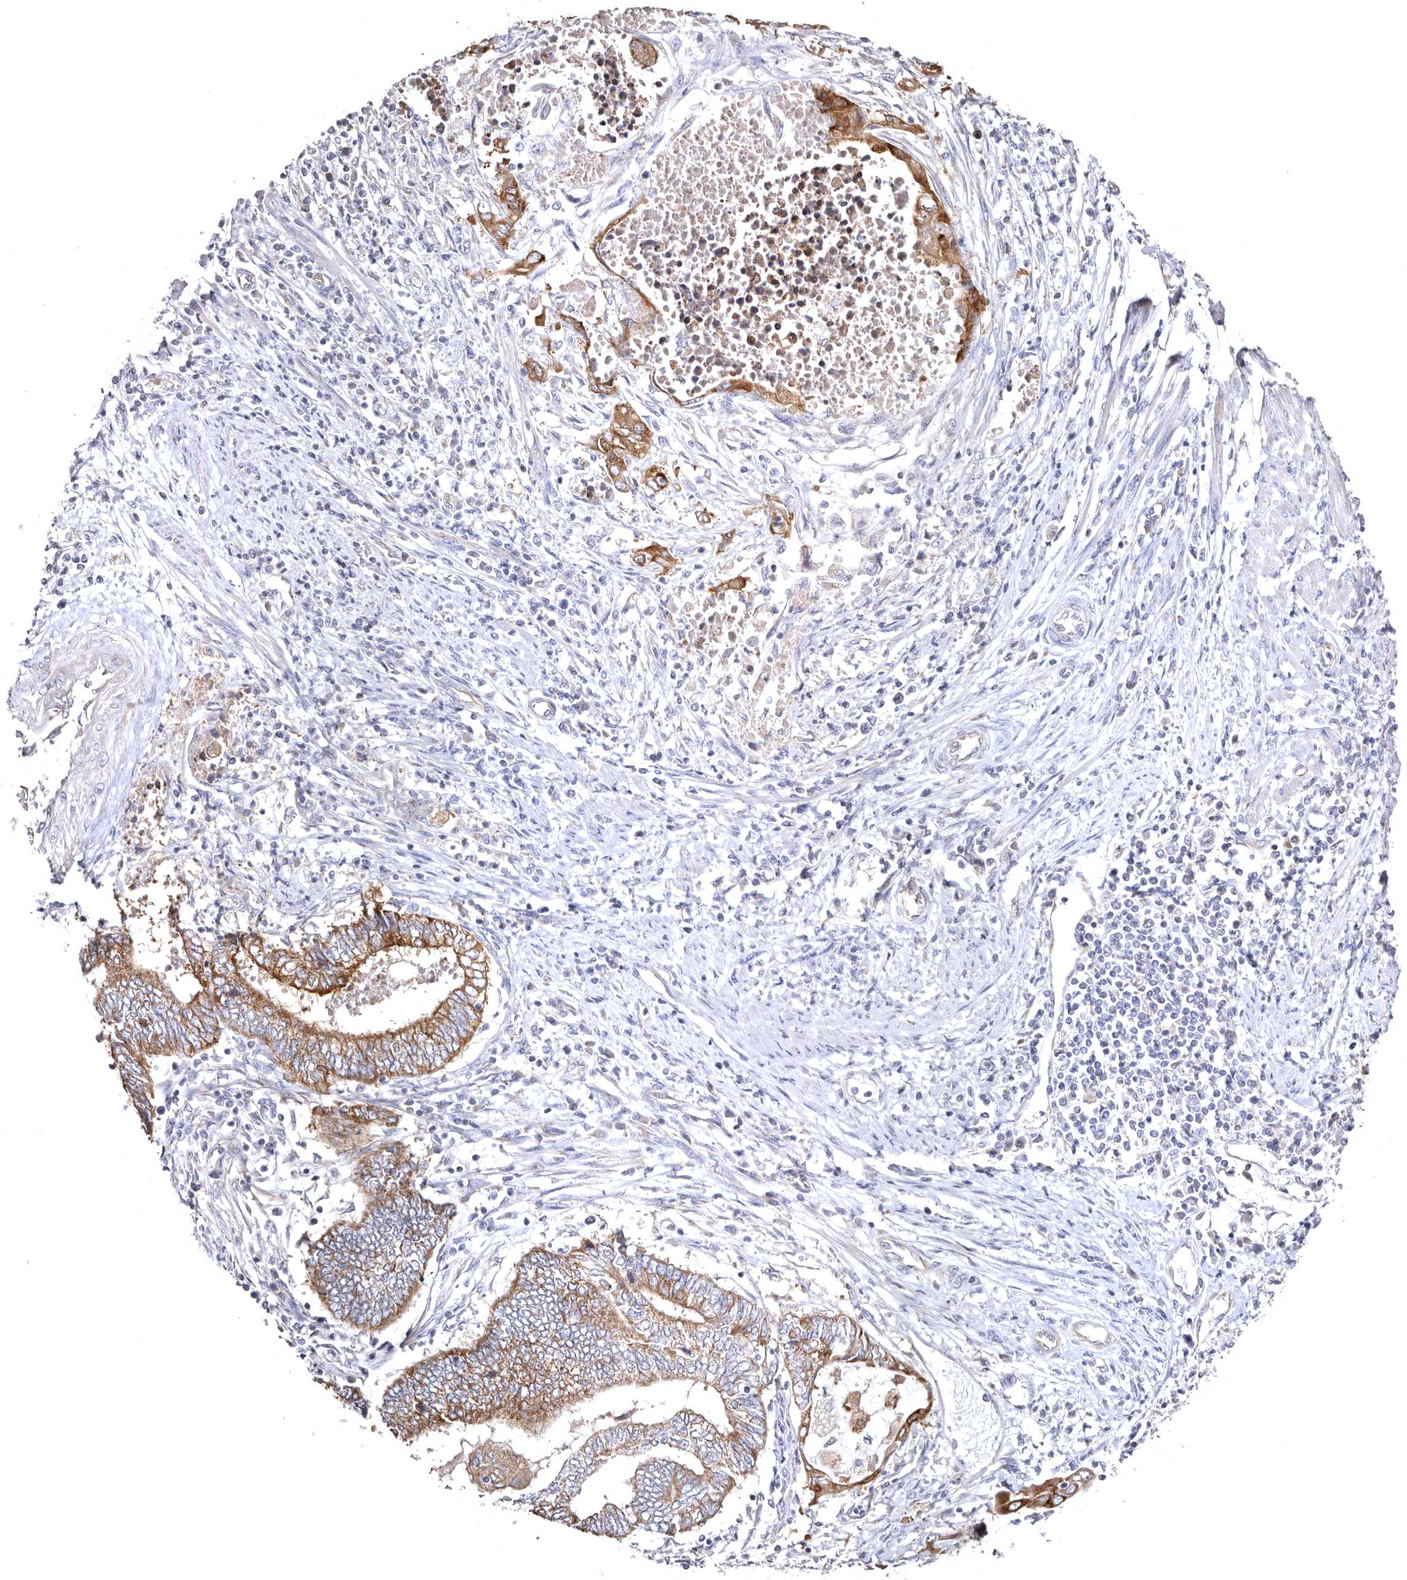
{"staining": {"intensity": "moderate", "quantity": ">75%", "location": "cytoplasmic/membranous"}, "tissue": "endometrial cancer", "cell_type": "Tumor cells", "image_type": "cancer", "snomed": [{"axis": "morphology", "description": "Adenocarcinoma, NOS"}, {"axis": "topography", "description": "Uterus"}, {"axis": "topography", "description": "Endometrium"}], "caption": "Endometrial cancer stained for a protein shows moderate cytoplasmic/membranous positivity in tumor cells.", "gene": "BAIAP2L1", "patient": {"sex": "female", "age": 70}}